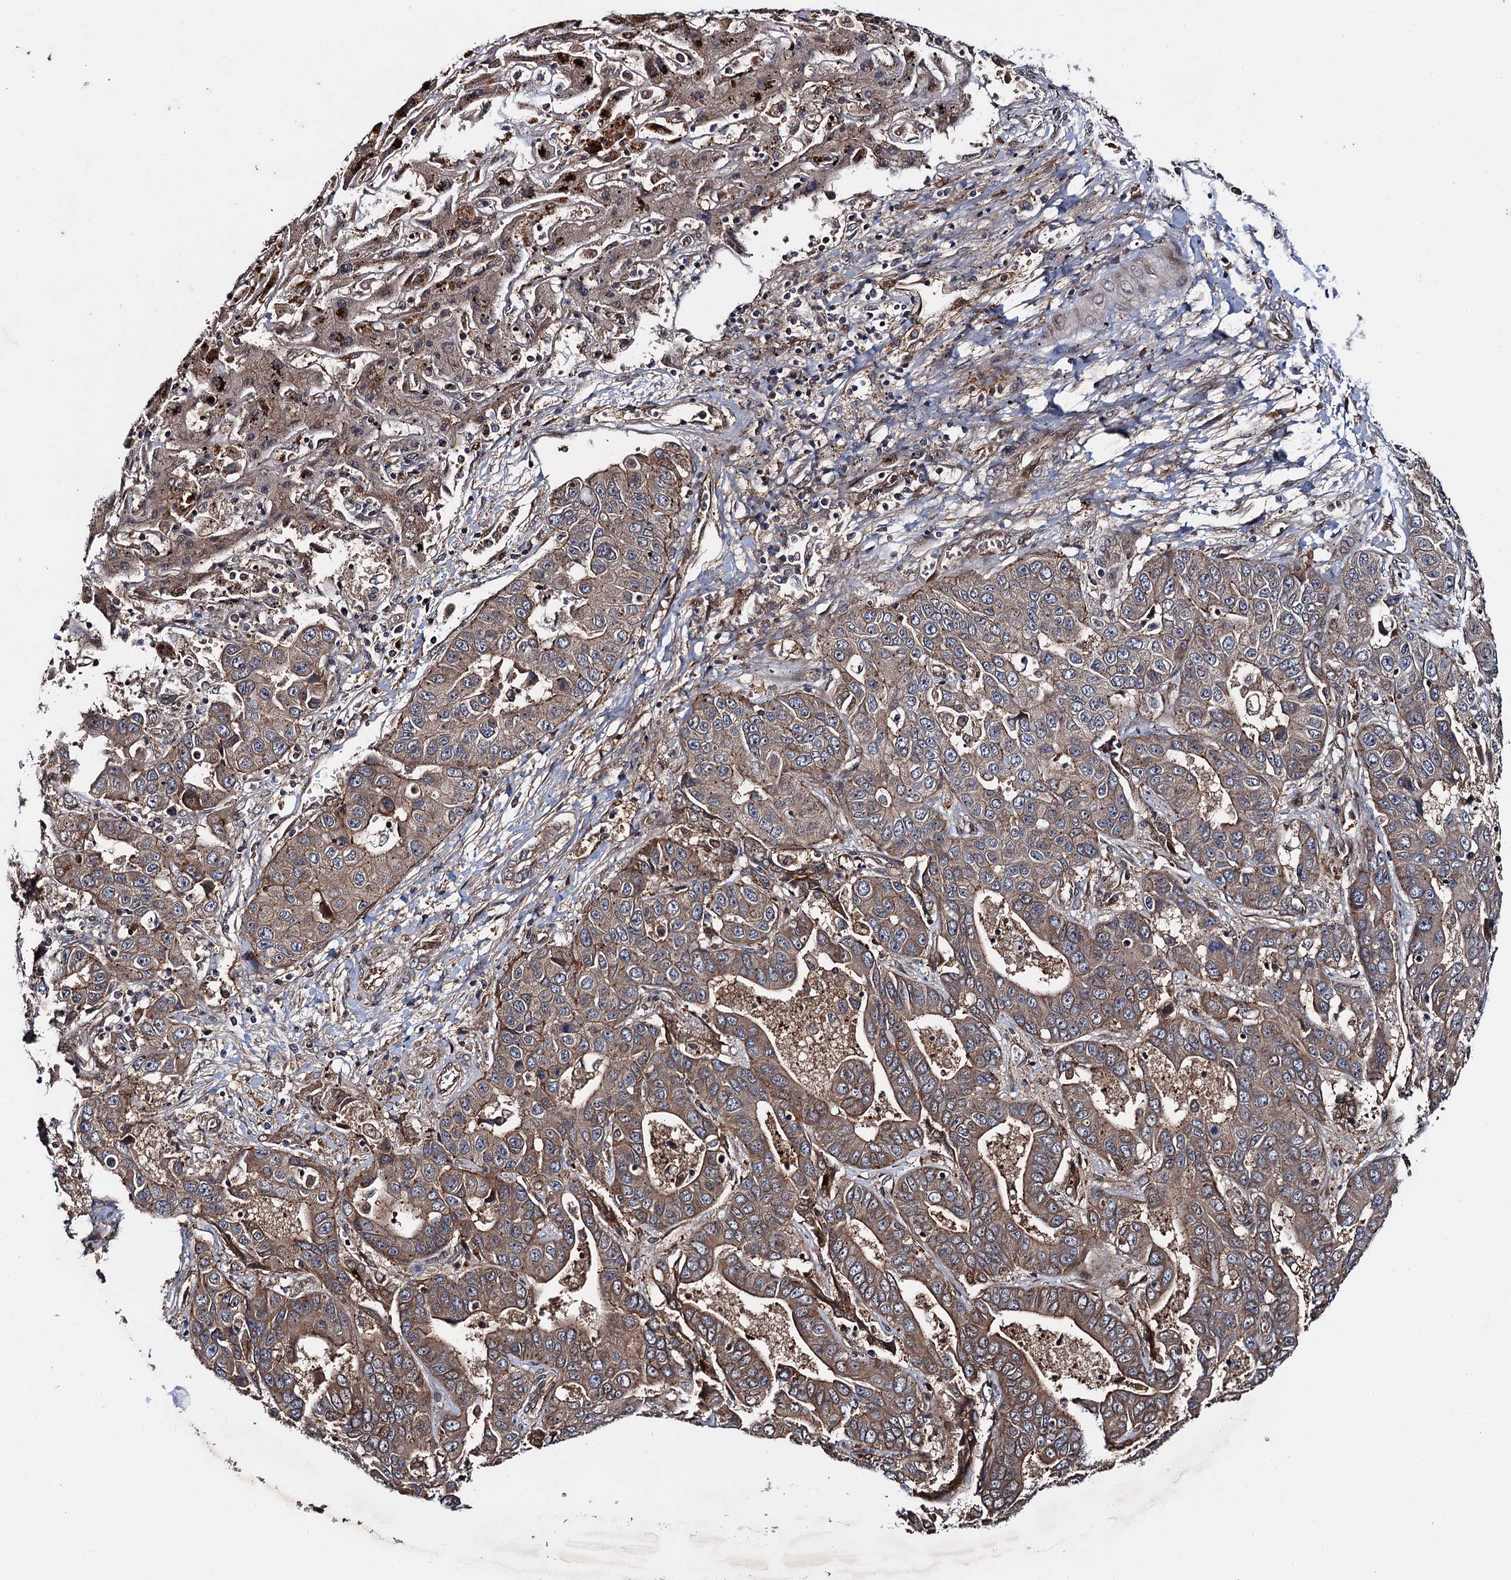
{"staining": {"intensity": "moderate", "quantity": ">75%", "location": "cytoplasmic/membranous"}, "tissue": "liver cancer", "cell_type": "Tumor cells", "image_type": "cancer", "snomed": [{"axis": "morphology", "description": "Cholangiocarcinoma"}, {"axis": "topography", "description": "Liver"}], "caption": "A photomicrograph of liver cancer (cholangiocarcinoma) stained for a protein shows moderate cytoplasmic/membranous brown staining in tumor cells.", "gene": "RHOBTB1", "patient": {"sex": "female", "age": 52}}